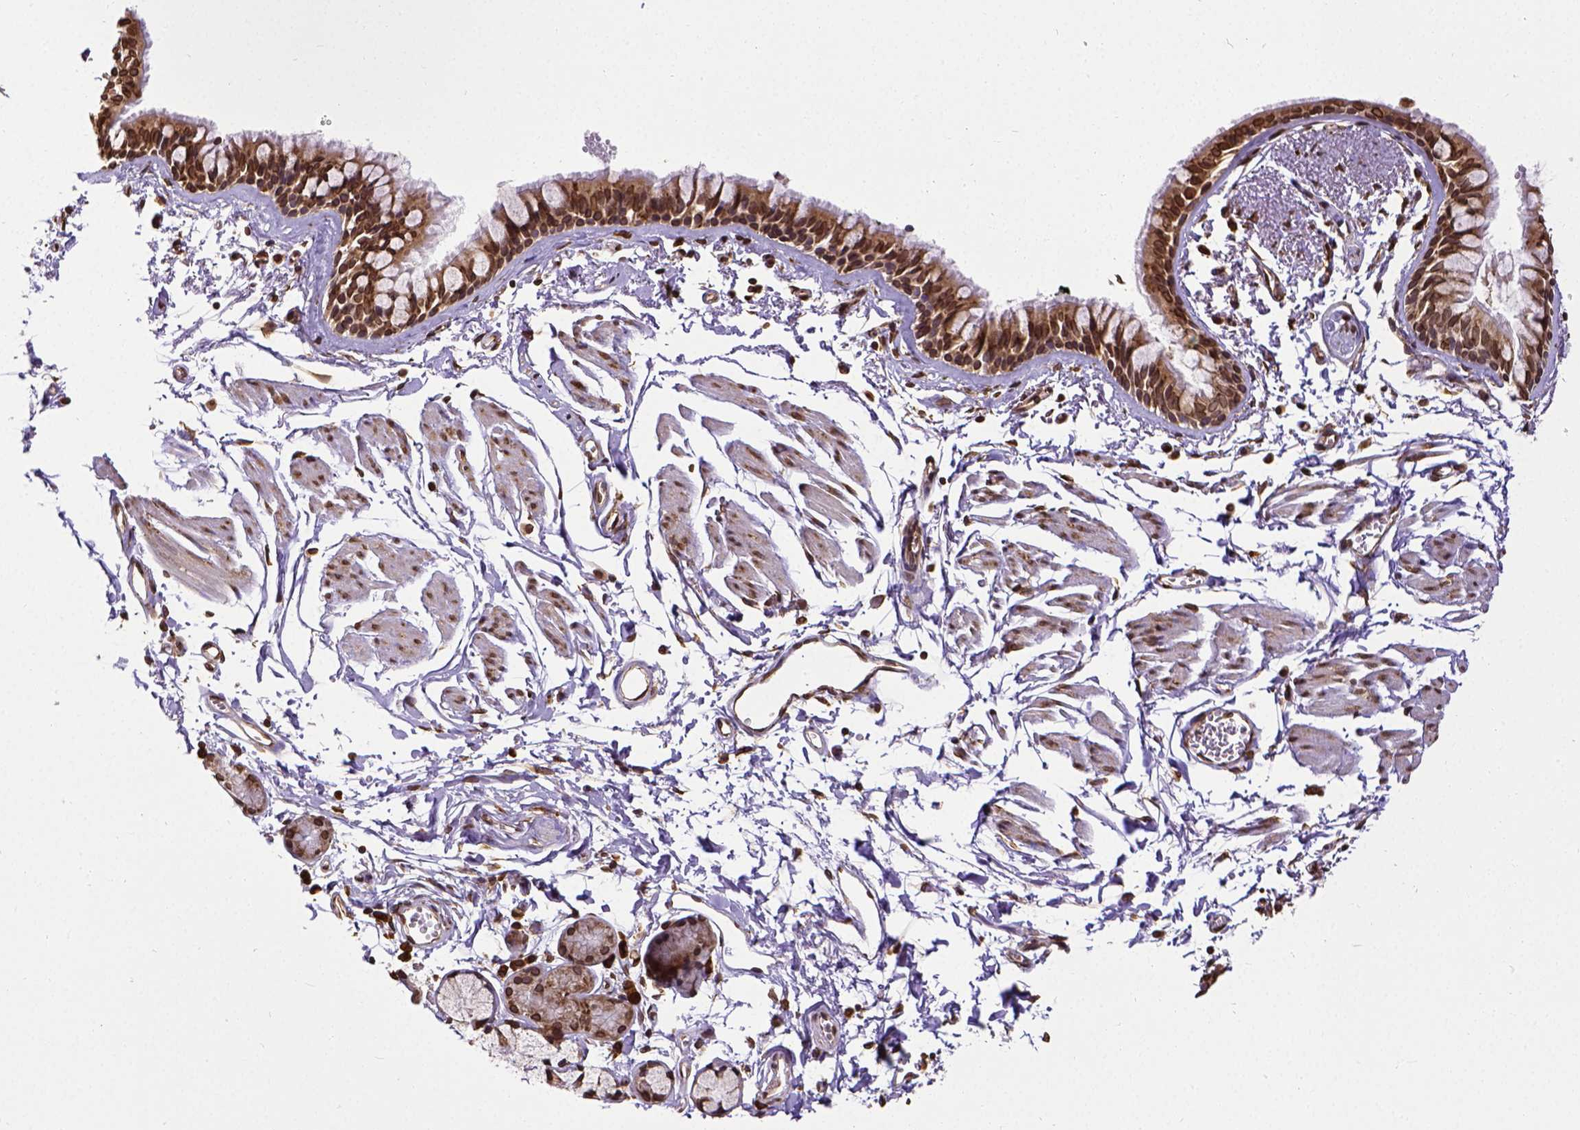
{"staining": {"intensity": "strong", "quantity": ">75%", "location": "cytoplasmic/membranous,nuclear"}, "tissue": "bronchus", "cell_type": "Respiratory epithelial cells", "image_type": "normal", "snomed": [{"axis": "morphology", "description": "Normal tissue, NOS"}, {"axis": "topography", "description": "Cartilage tissue"}, {"axis": "topography", "description": "Bronchus"}], "caption": "Bronchus stained with a brown dye demonstrates strong cytoplasmic/membranous,nuclear positive positivity in about >75% of respiratory epithelial cells.", "gene": "MTDH", "patient": {"sex": "female", "age": 59}}